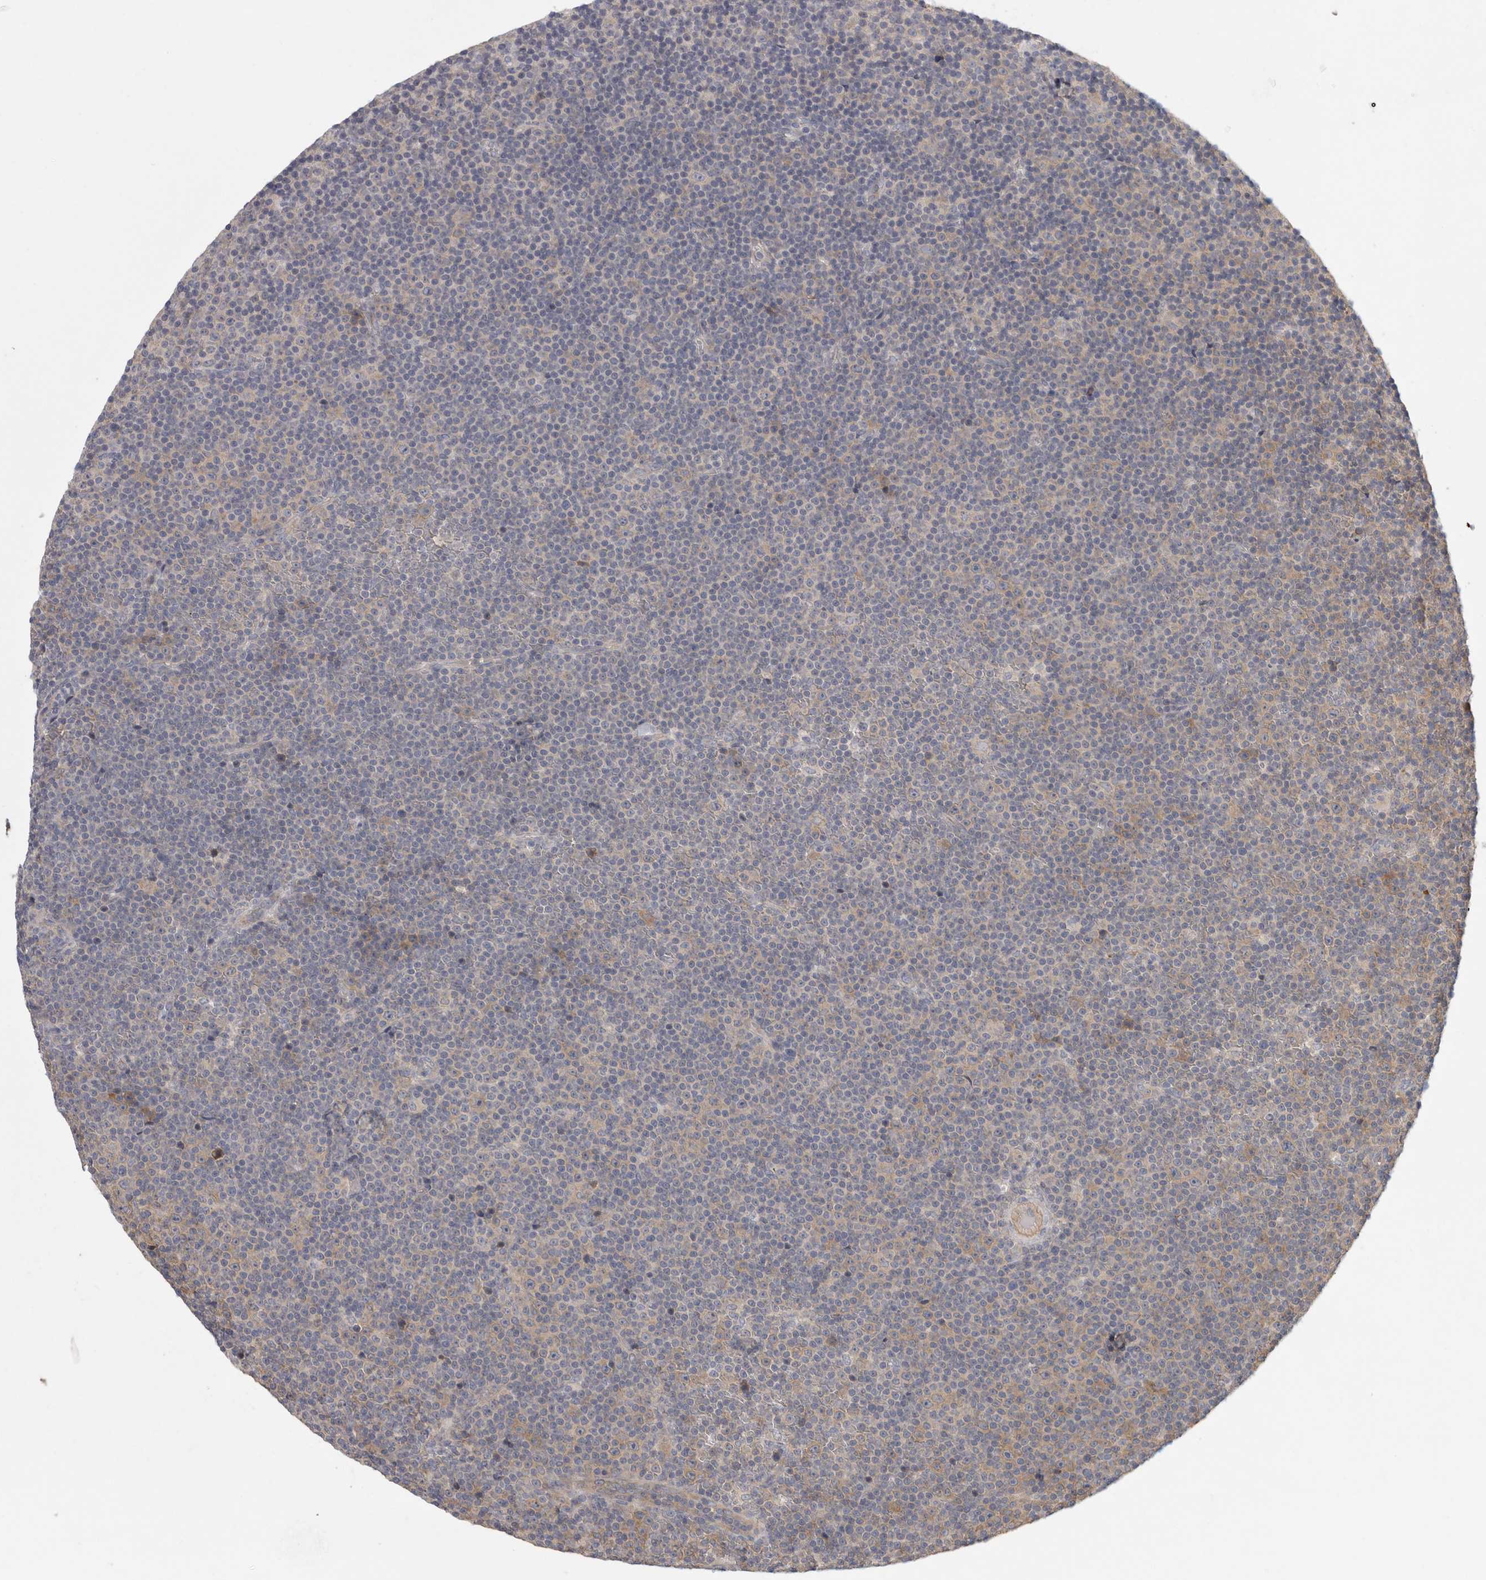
{"staining": {"intensity": "negative", "quantity": "none", "location": "none"}, "tissue": "lymphoma", "cell_type": "Tumor cells", "image_type": "cancer", "snomed": [{"axis": "morphology", "description": "Malignant lymphoma, non-Hodgkin's type, Low grade"}, {"axis": "topography", "description": "Lymph node"}], "caption": "Tumor cells show no significant staining in low-grade malignant lymphoma, non-Hodgkin's type.", "gene": "CFAP298", "patient": {"sex": "female", "age": 67}}